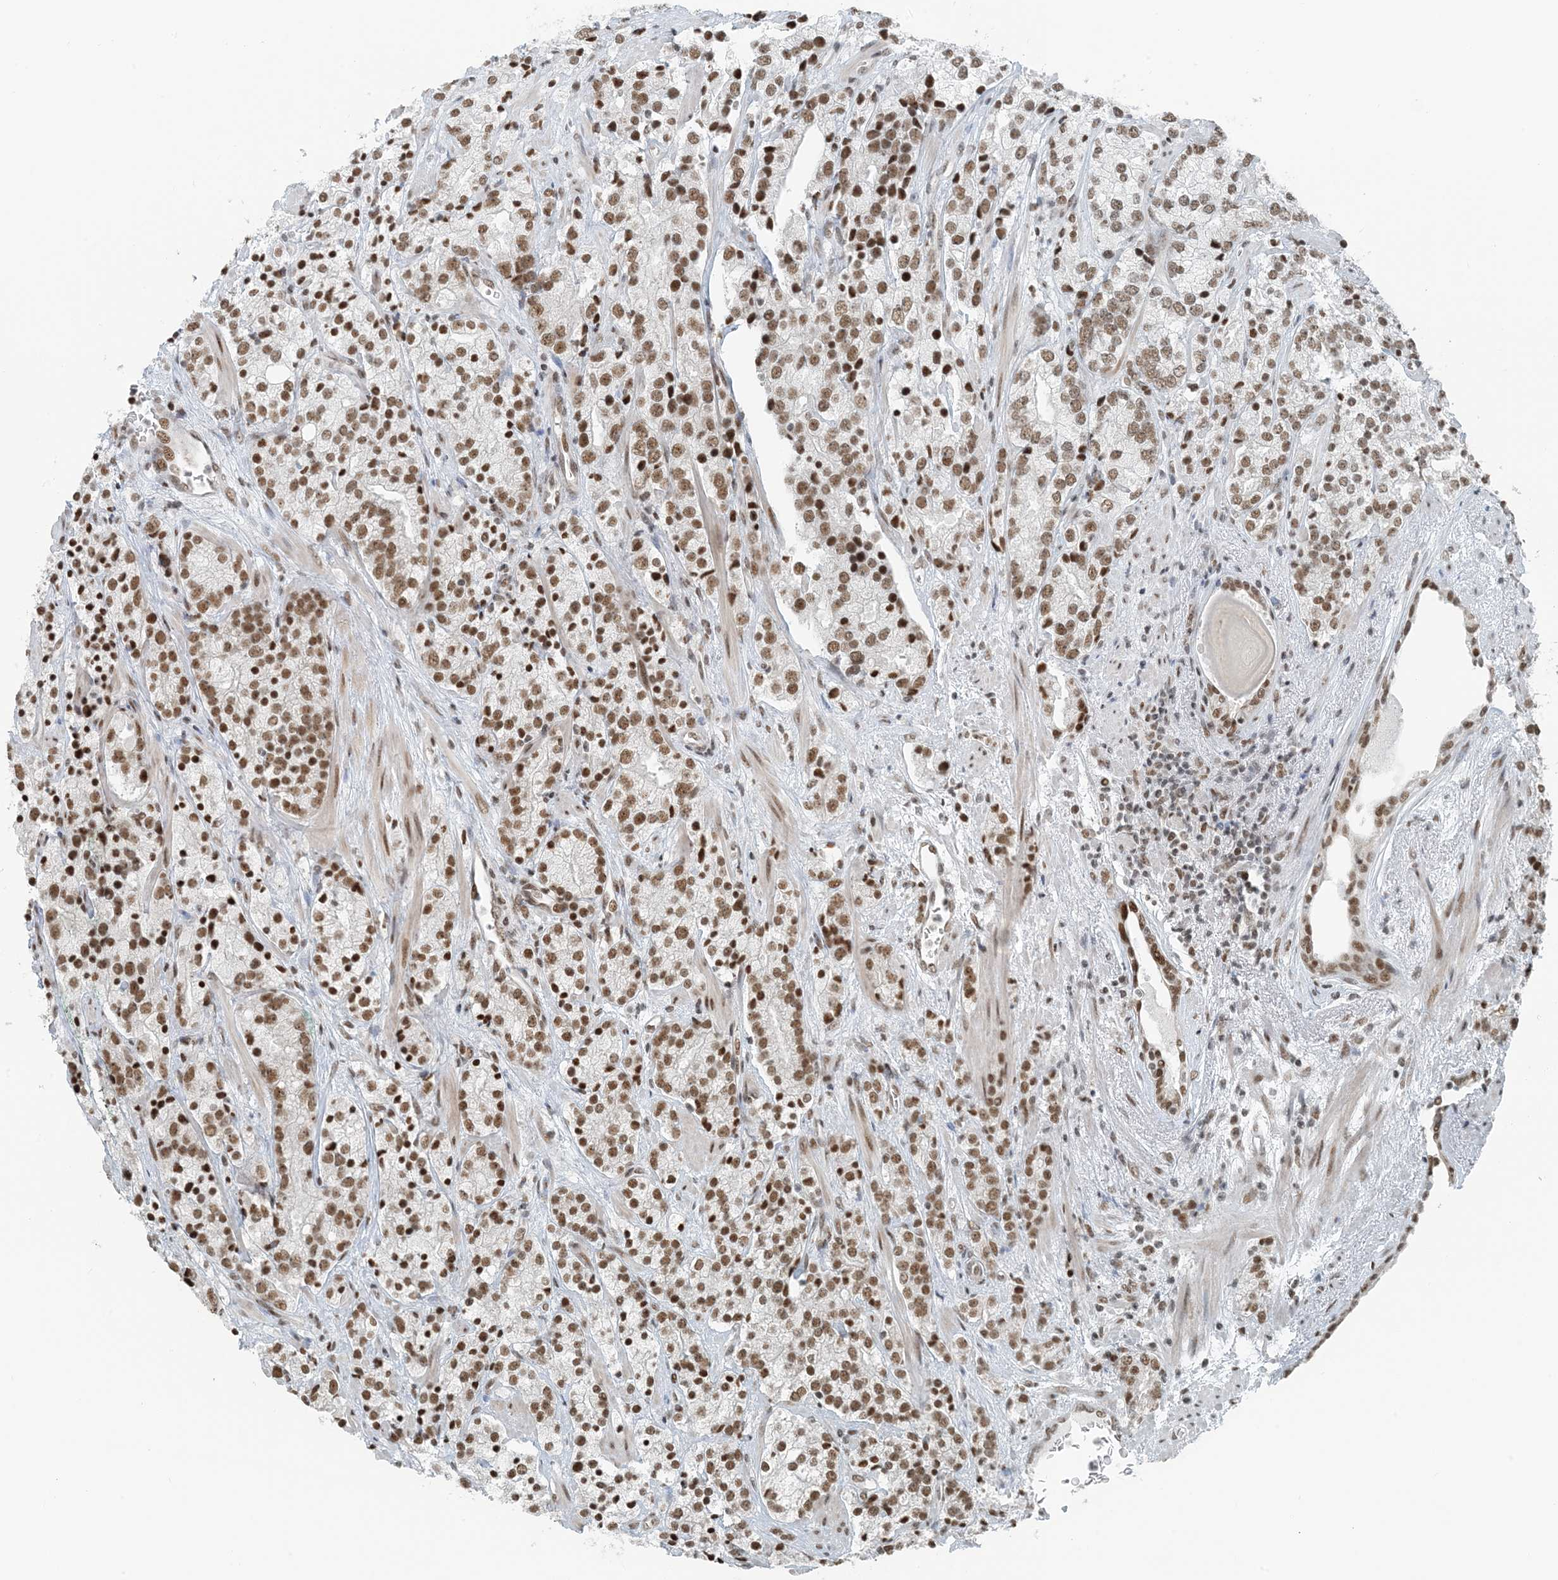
{"staining": {"intensity": "moderate", "quantity": ">75%", "location": "nuclear"}, "tissue": "prostate cancer", "cell_type": "Tumor cells", "image_type": "cancer", "snomed": [{"axis": "morphology", "description": "Adenocarcinoma, High grade"}, {"axis": "topography", "description": "Prostate"}], "caption": "IHC of human prostate adenocarcinoma (high-grade) shows medium levels of moderate nuclear positivity in approximately >75% of tumor cells.", "gene": "ZNF500", "patient": {"sex": "male", "age": 71}}